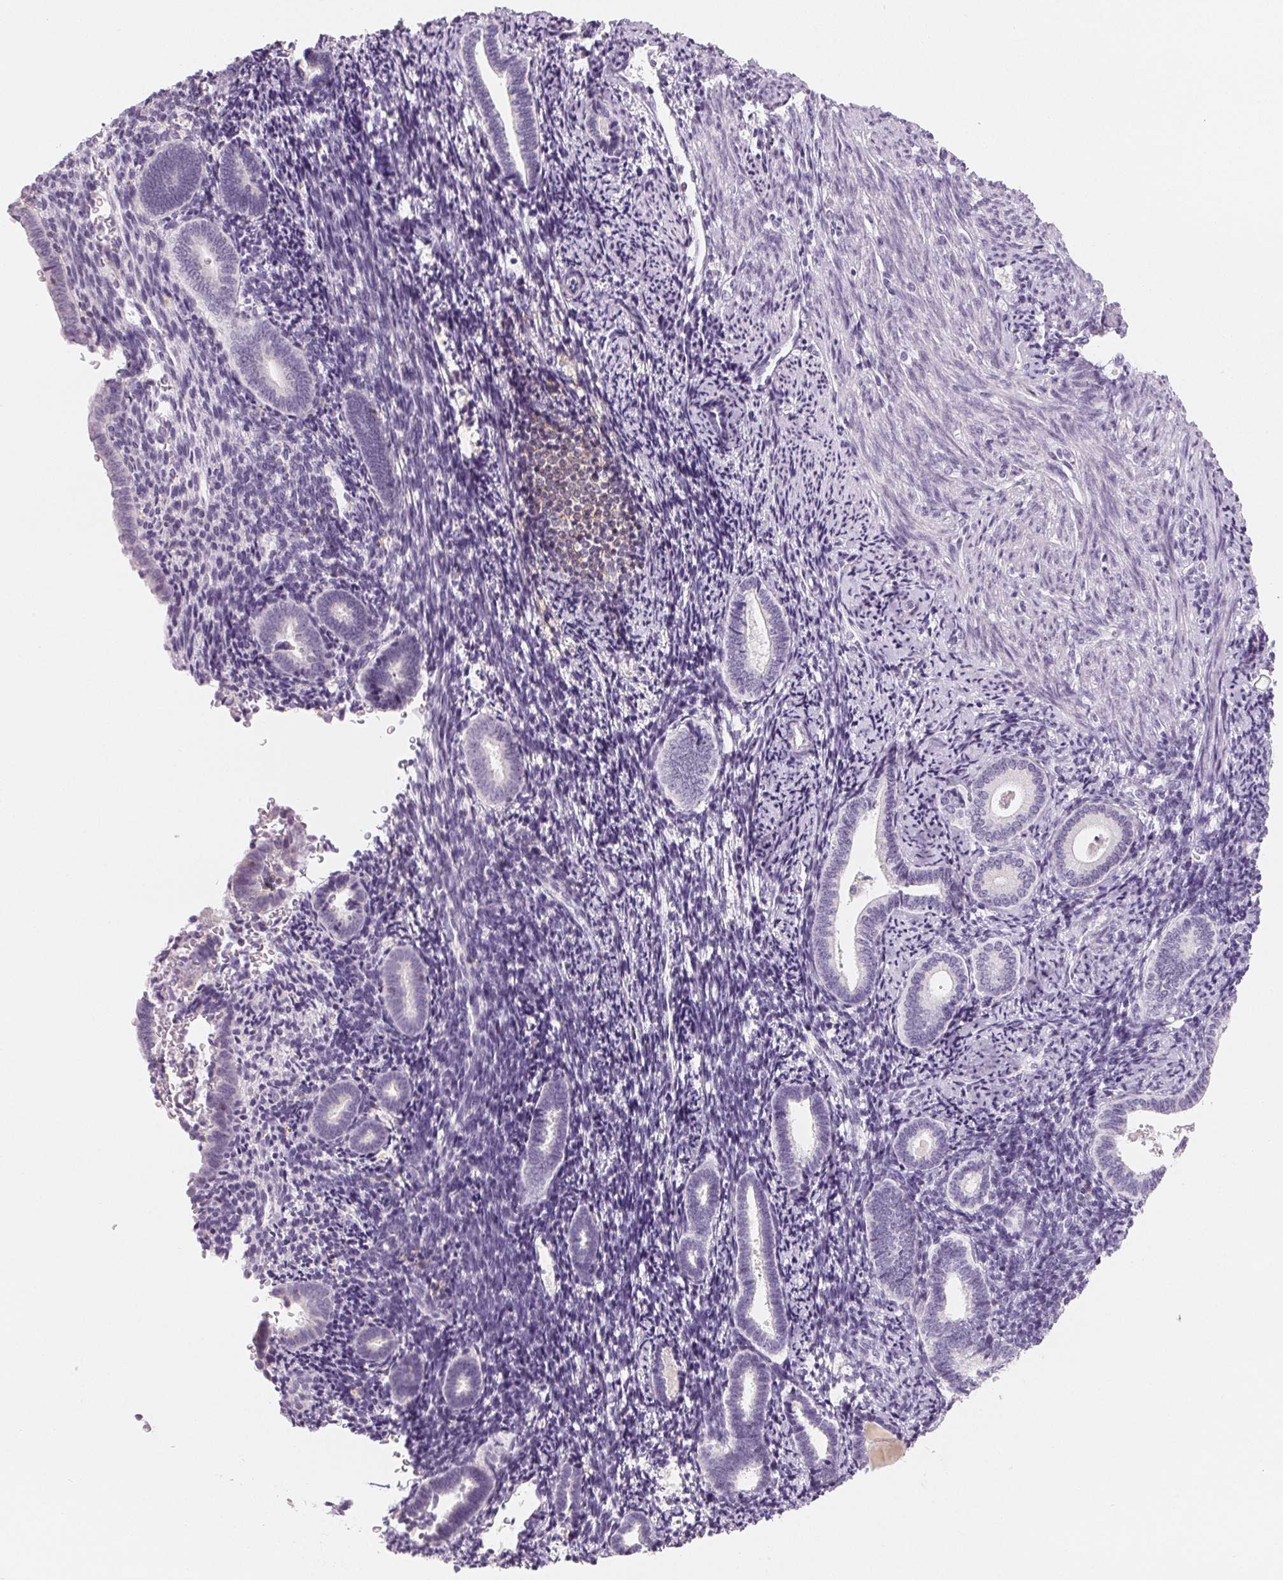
{"staining": {"intensity": "negative", "quantity": "none", "location": "none"}, "tissue": "endometrium", "cell_type": "Cells in endometrial stroma", "image_type": "normal", "snomed": [{"axis": "morphology", "description": "Normal tissue, NOS"}, {"axis": "topography", "description": "Endometrium"}], "caption": "Histopathology image shows no protein expression in cells in endometrial stroma of unremarkable endometrium. (DAB (3,3'-diaminobenzidine) immunohistochemistry (IHC) visualized using brightfield microscopy, high magnification).", "gene": "CD69", "patient": {"sex": "female", "age": 57}}